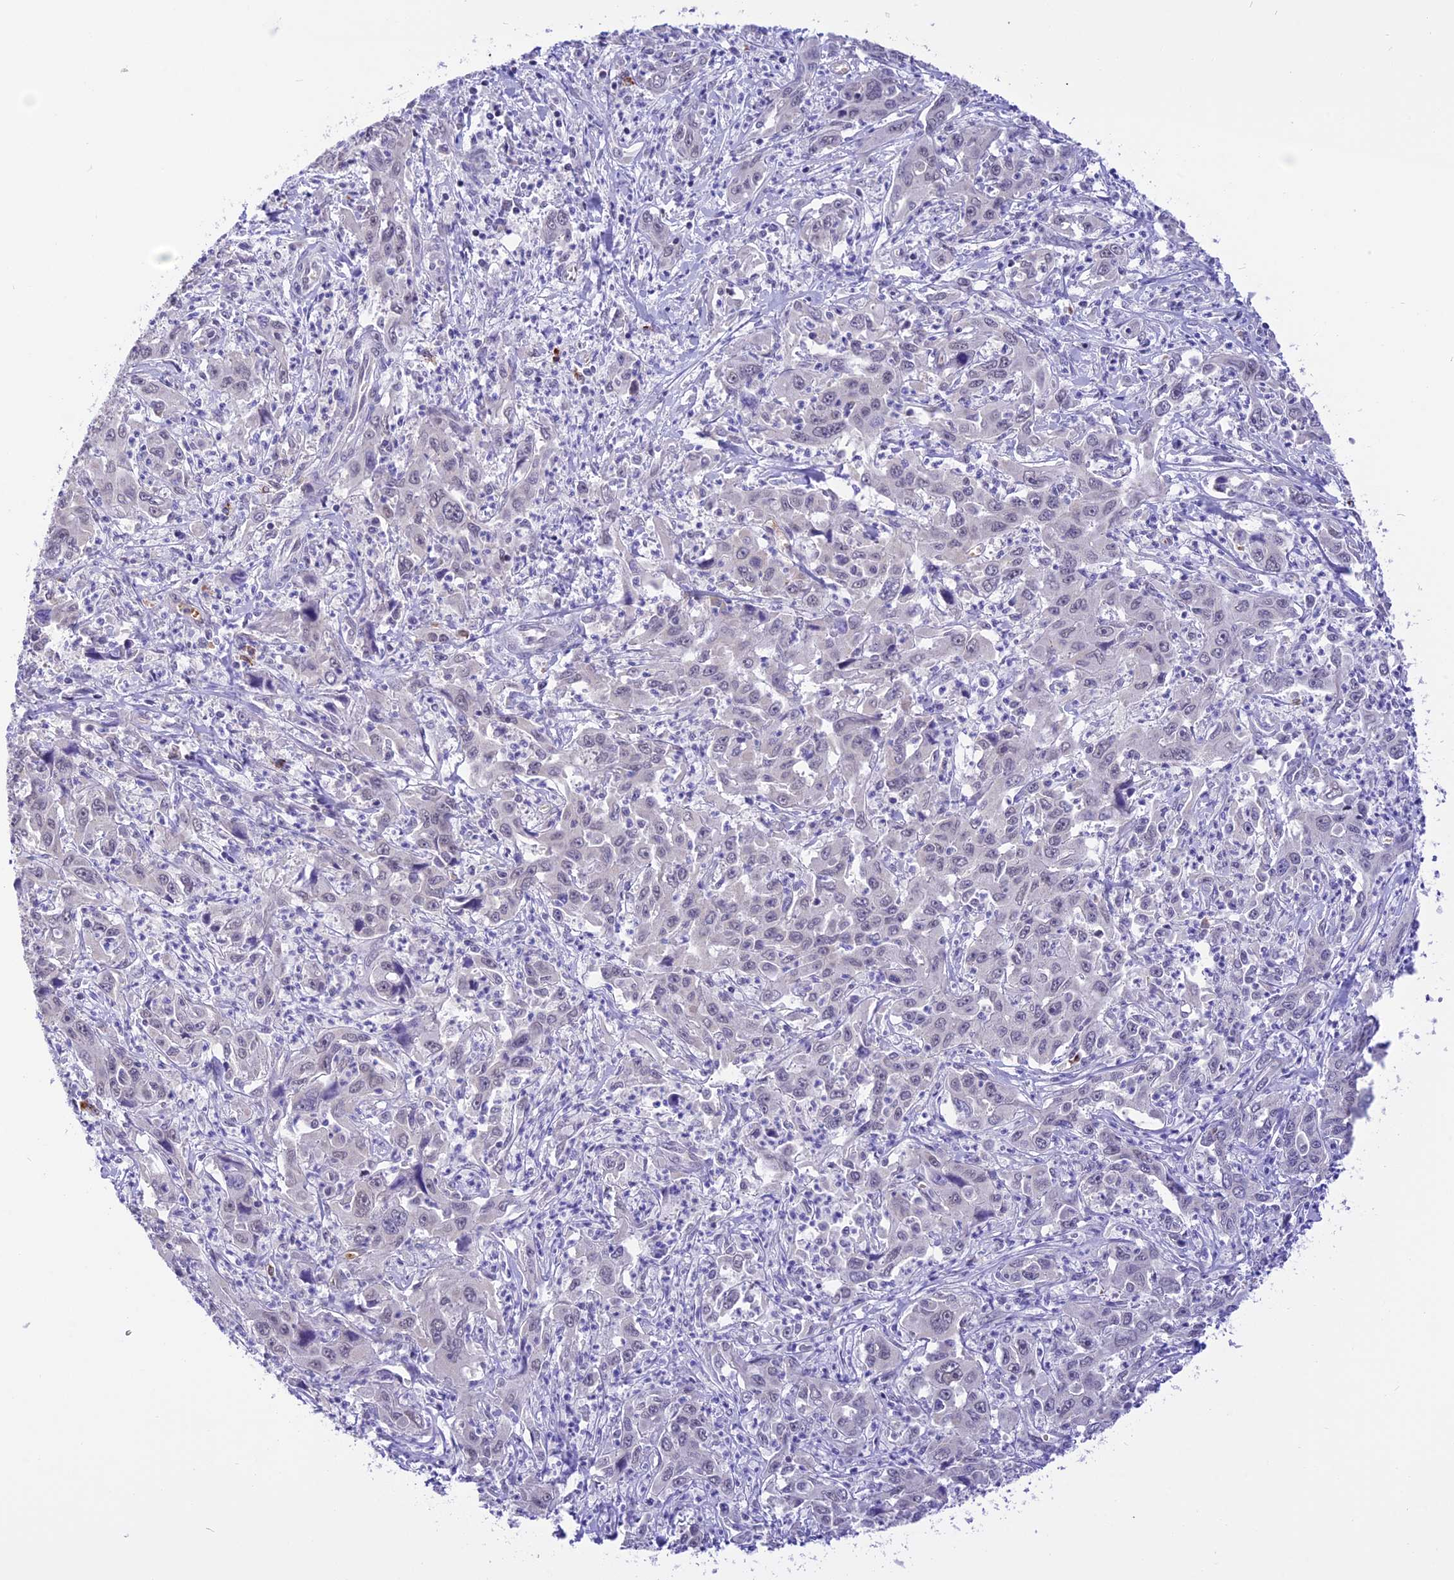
{"staining": {"intensity": "negative", "quantity": "none", "location": "none"}, "tissue": "liver cancer", "cell_type": "Tumor cells", "image_type": "cancer", "snomed": [{"axis": "morphology", "description": "Carcinoma, Hepatocellular, NOS"}, {"axis": "topography", "description": "Liver"}], "caption": "Tumor cells show no significant expression in hepatocellular carcinoma (liver).", "gene": "AHSP", "patient": {"sex": "male", "age": 63}}